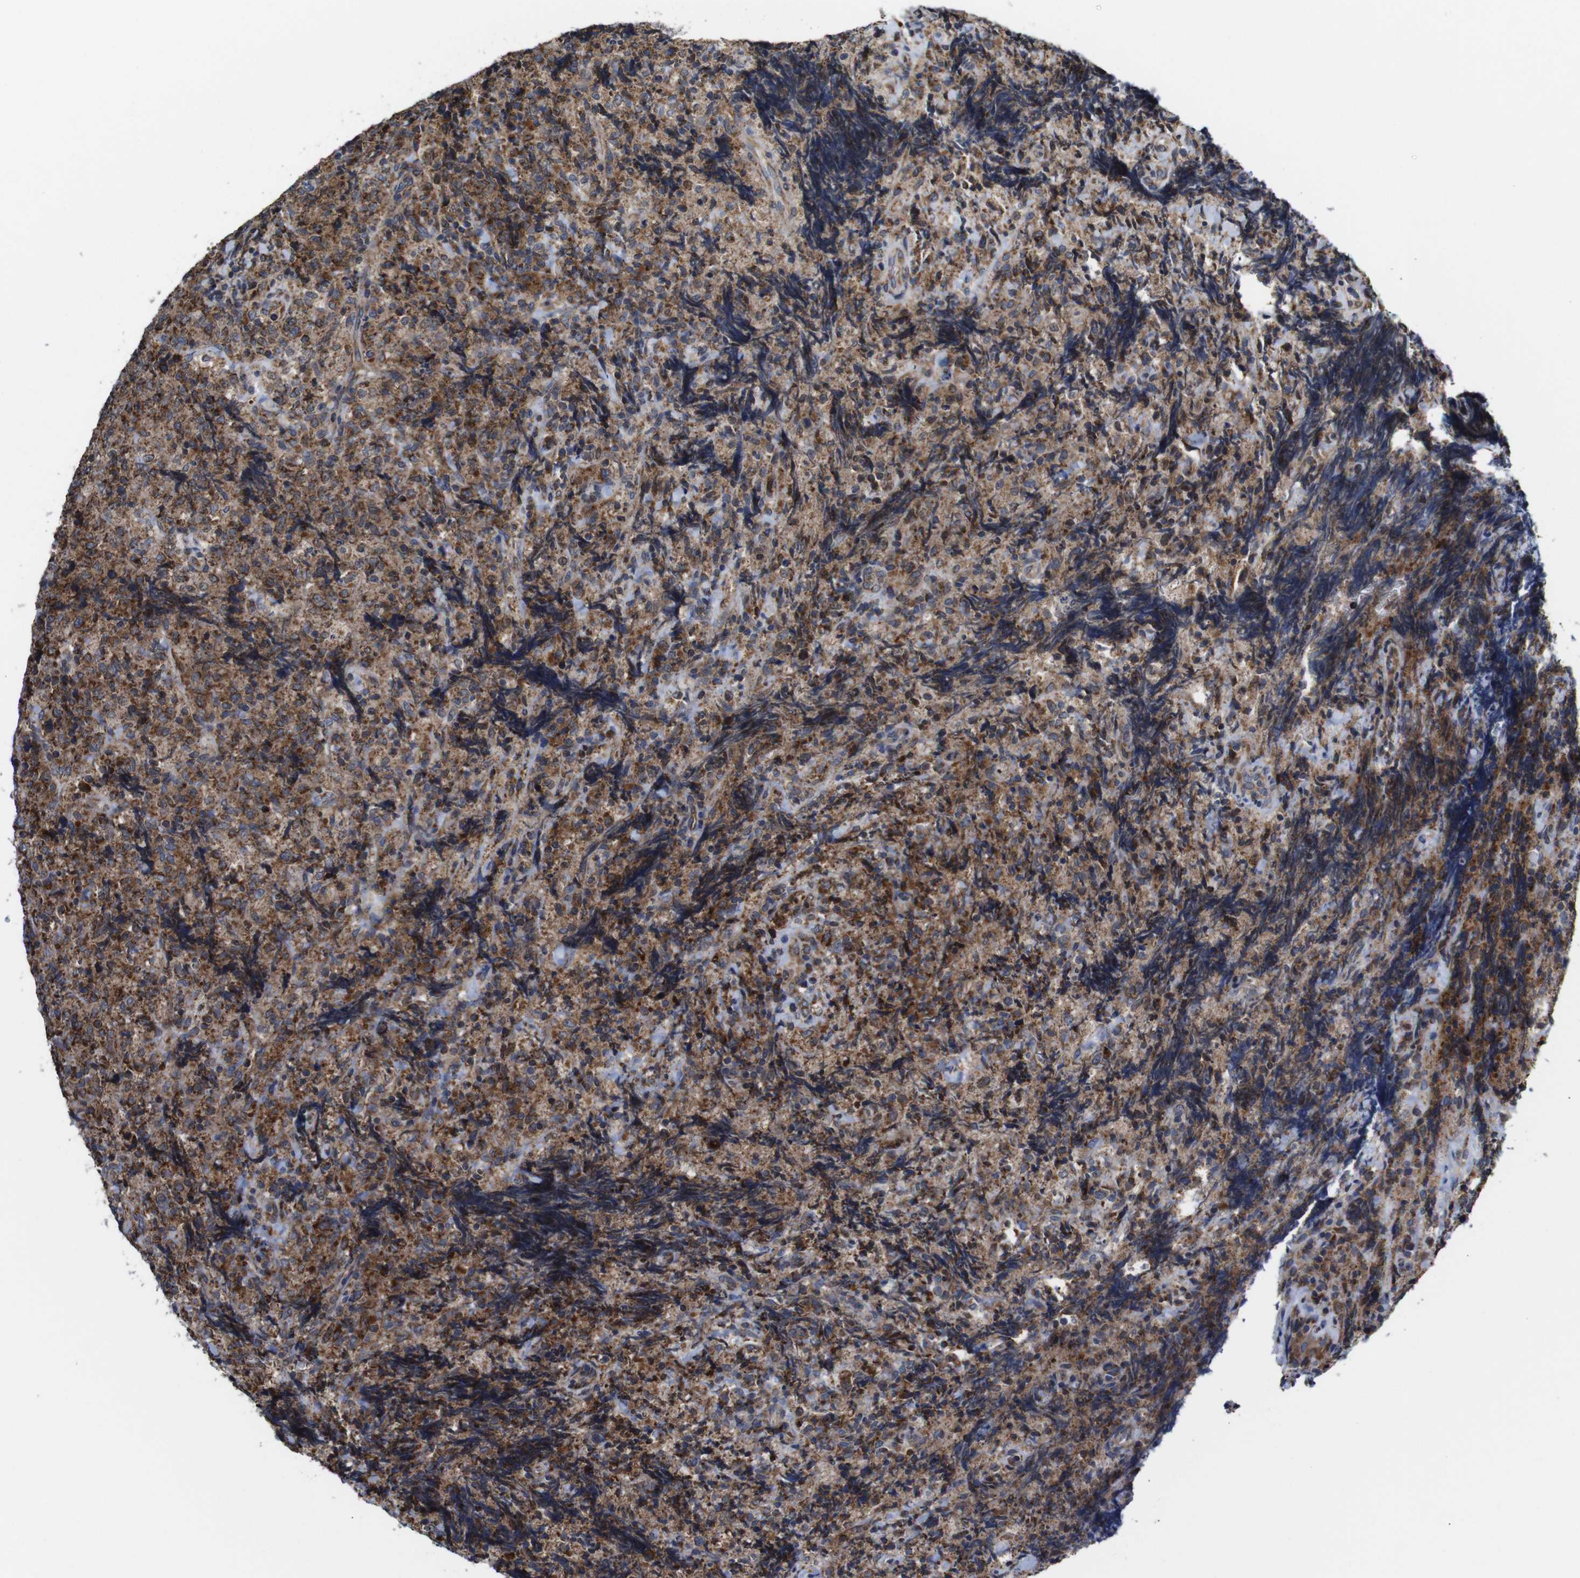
{"staining": {"intensity": "moderate", "quantity": ">75%", "location": "cytoplasmic/membranous"}, "tissue": "lymphoma", "cell_type": "Tumor cells", "image_type": "cancer", "snomed": [{"axis": "morphology", "description": "Malignant lymphoma, non-Hodgkin's type, High grade"}, {"axis": "topography", "description": "Tonsil"}], "caption": "Protein staining demonstrates moderate cytoplasmic/membranous positivity in approximately >75% of tumor cells in malignant lymphoma, non-Hodgkin's type (high-grade). The protein is stained brown, and the nuclei are stained in blue (DAB IHC with brightfield microscopy, high magnification).", "gene": "C17orf80", "patient": {"sex": "female", "age": 36}}